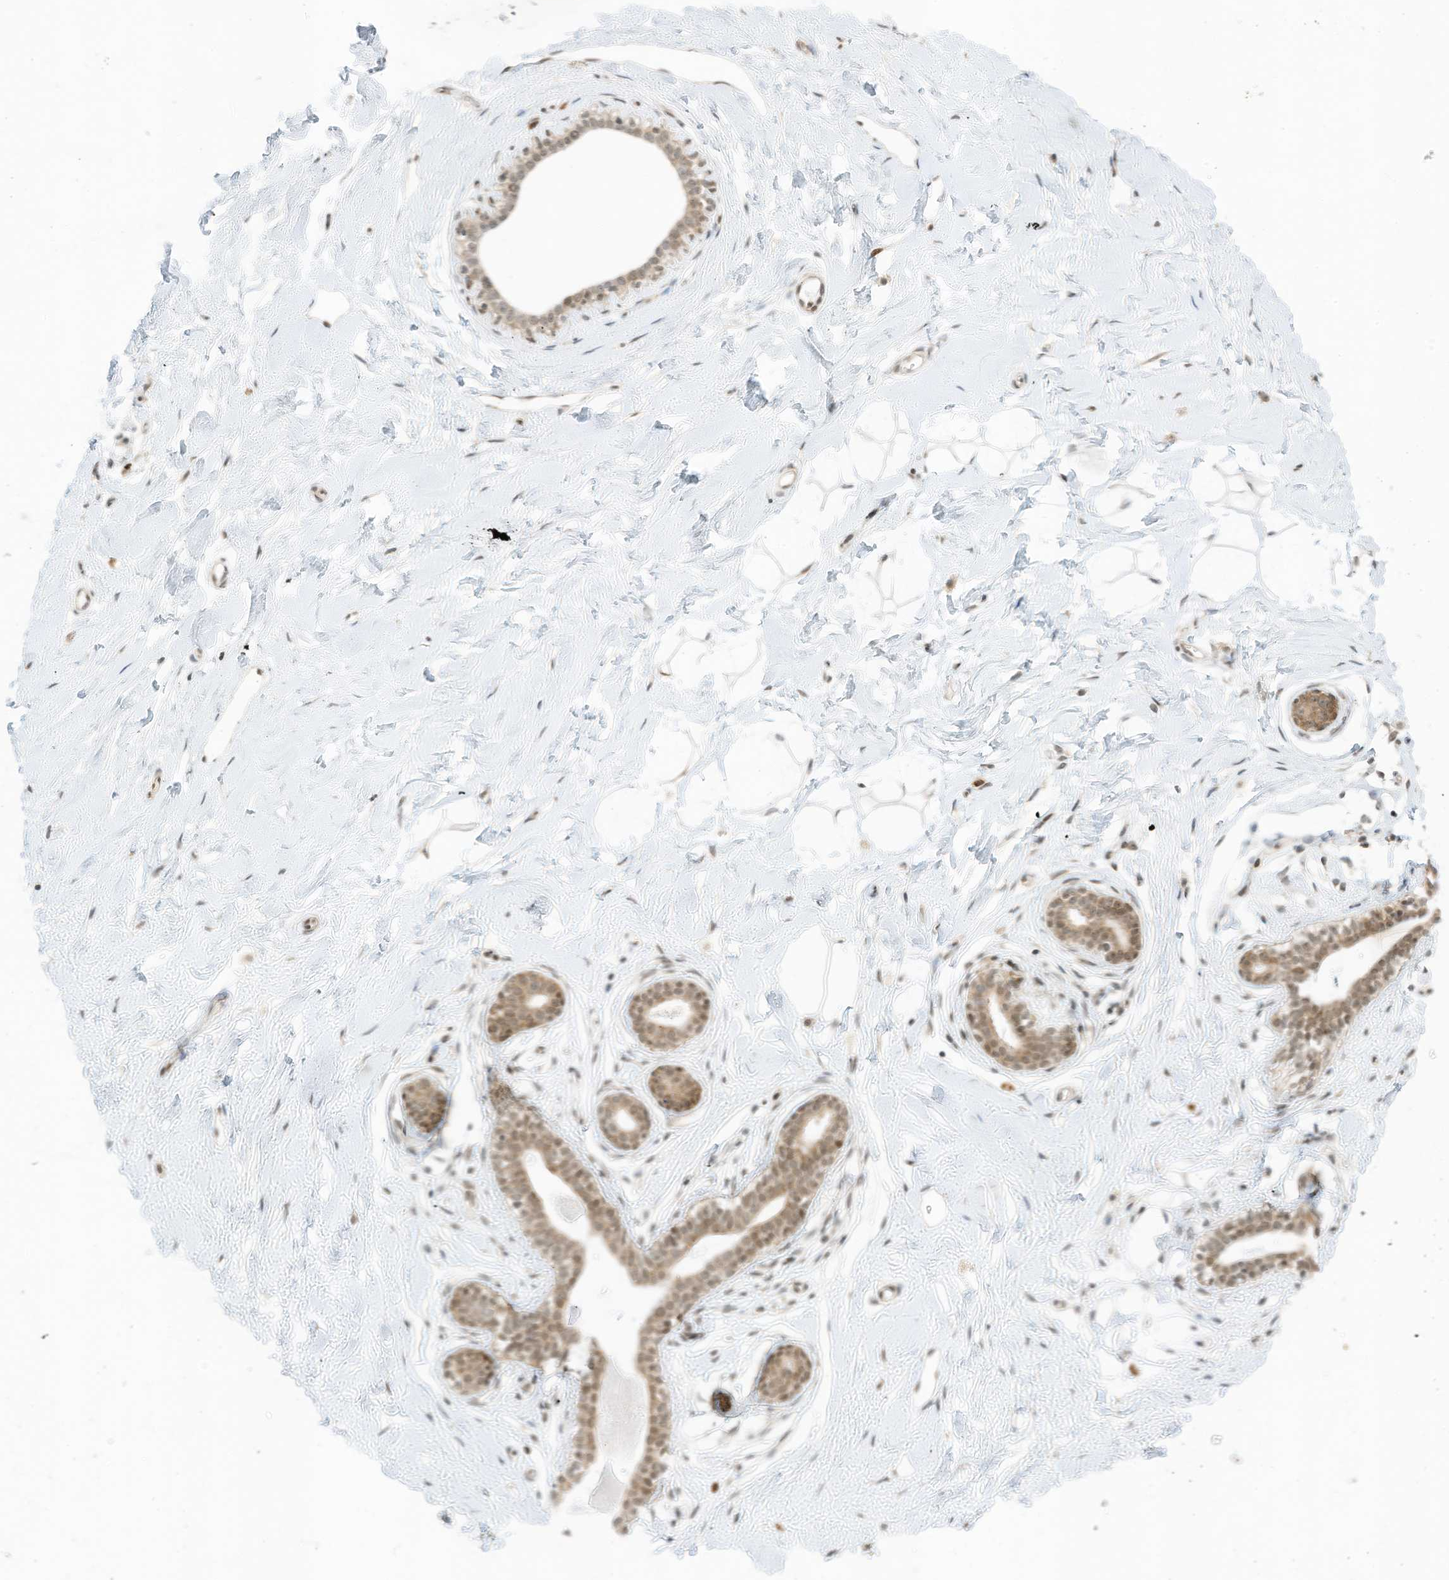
{"staining": {"intensity": "negative", "quantity": "none", "location": "none"}, "tissue": "breast", "cell_type": "Adipocytes", "image_type": "normal", "snomed": [{"axis": "morphology", "description": "Normal tissue, NOS"}, {"axis": "morphology", "description": "Adenoma, NOS"}, {"axis": "topography", "description": "Breast"}], "caption": "Histopathology image shows no significant protein staining in adipocytes of benign breast. (DAB (3,3'-diaminobenzidine) immunohistochemistry (IHC) with hematoxylin counter stain).", "gene": "EDF1", "patient": {"sex": "female", "age": 23}}